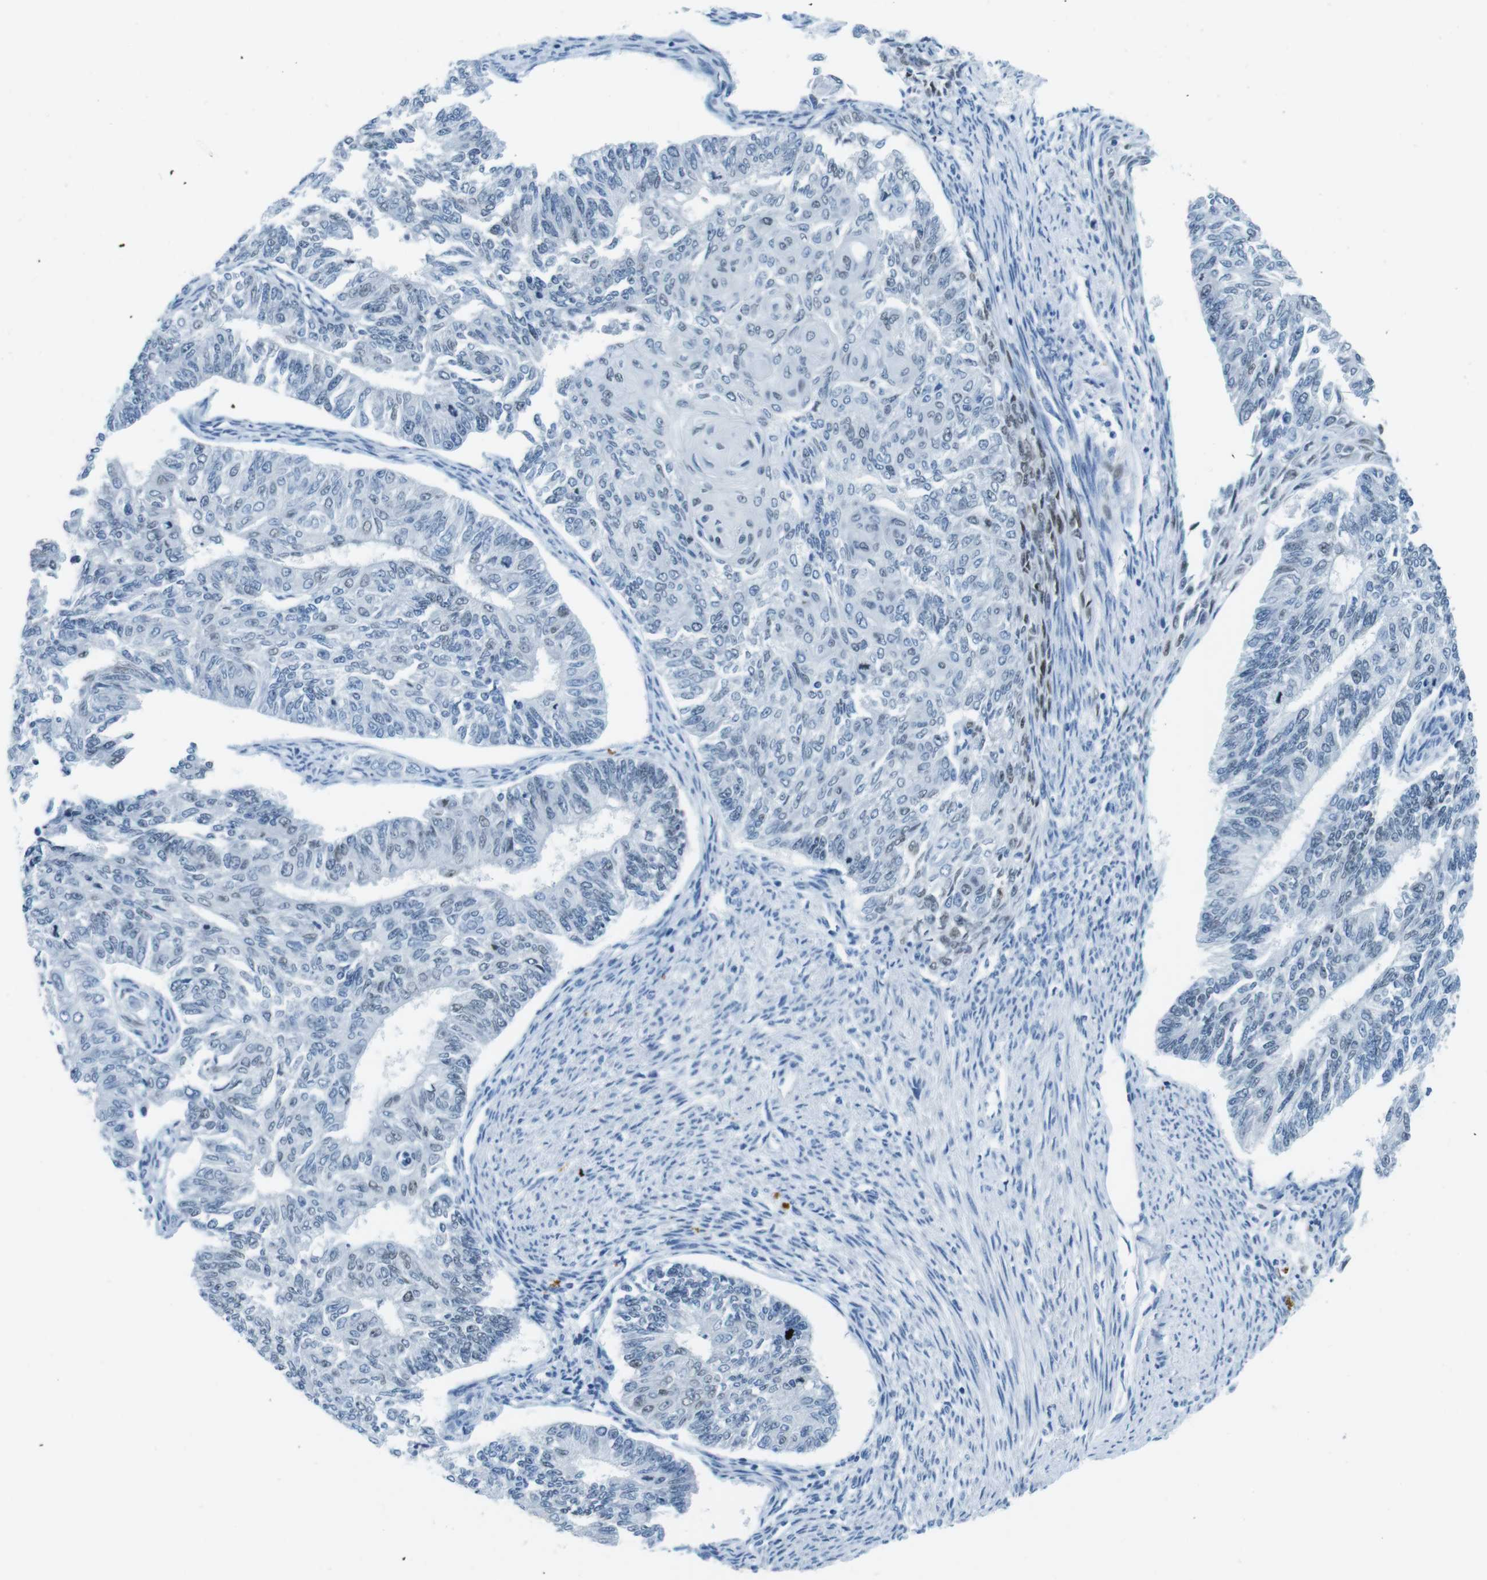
{"staining": {"intensity": "negative", "quantity": "none", "location": "none"}, "tissue": "endometrial cancer", "cell_type": "Tumor cells", "image_type": "cancer", "snomed": [{"axis": "morphology", "description": "Adenocarcinoma, NOS"}, {"axis": "topography", "description": "Endometrium"}], "caption": "Immunohistochemistry image of endometrial adenocarcinoma stained for a protein (brown), which displays no positivity in tumor cells. (Stains: DAB (3,3'-diaminobenzidine) immunohistochemistry with hematoxylin counter stain, Microscopy: brightfield microscopy at high magnification).", "gene": "TFAP2C", "patient": {"sex": "female", "age": 32}}